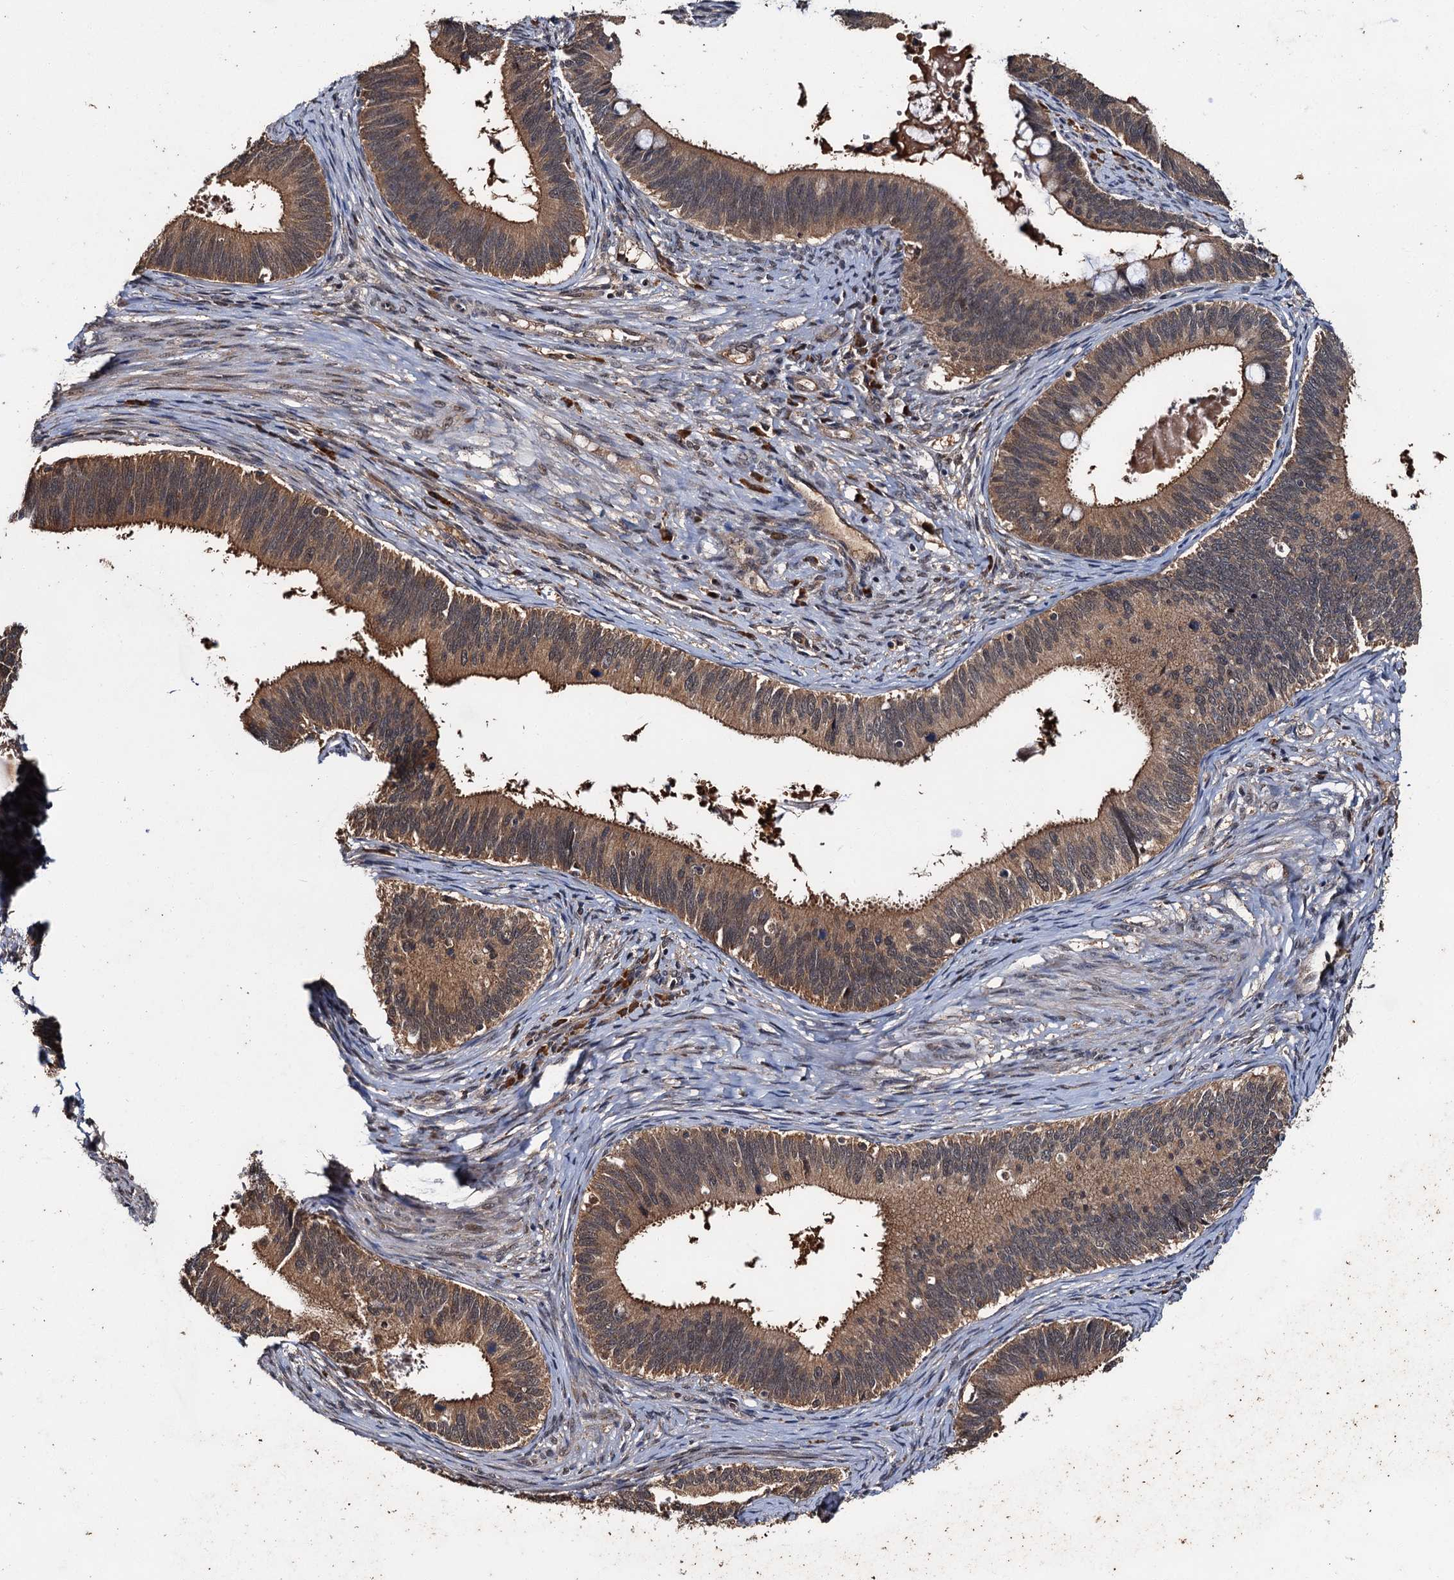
{"staining": {"intensity": "moderate", "quantity": ">75%", "location": "cytoplasmic/membranous,nuclear"}, "tissue": "cervical cancer", "cell_type": "Tumor cells", "image_type": "cancer", "snomed": [{"axis": "morphology", "description": "Adenocarcinoma, NOS"}, {"axis": "topography", "description": "Cervix"}], "caption": "The histopathology image reveals immunohistochemical staining of adenocarcinoma (cervical). There is moderate cytoplasmic/membranous and nuclear staining is present in about >75% of tumor cells. (DAB IHC with brightfield microscopy, high magnification).", "gene": "SLC46A3", "patient": {"sex": "female", "age": 42}}